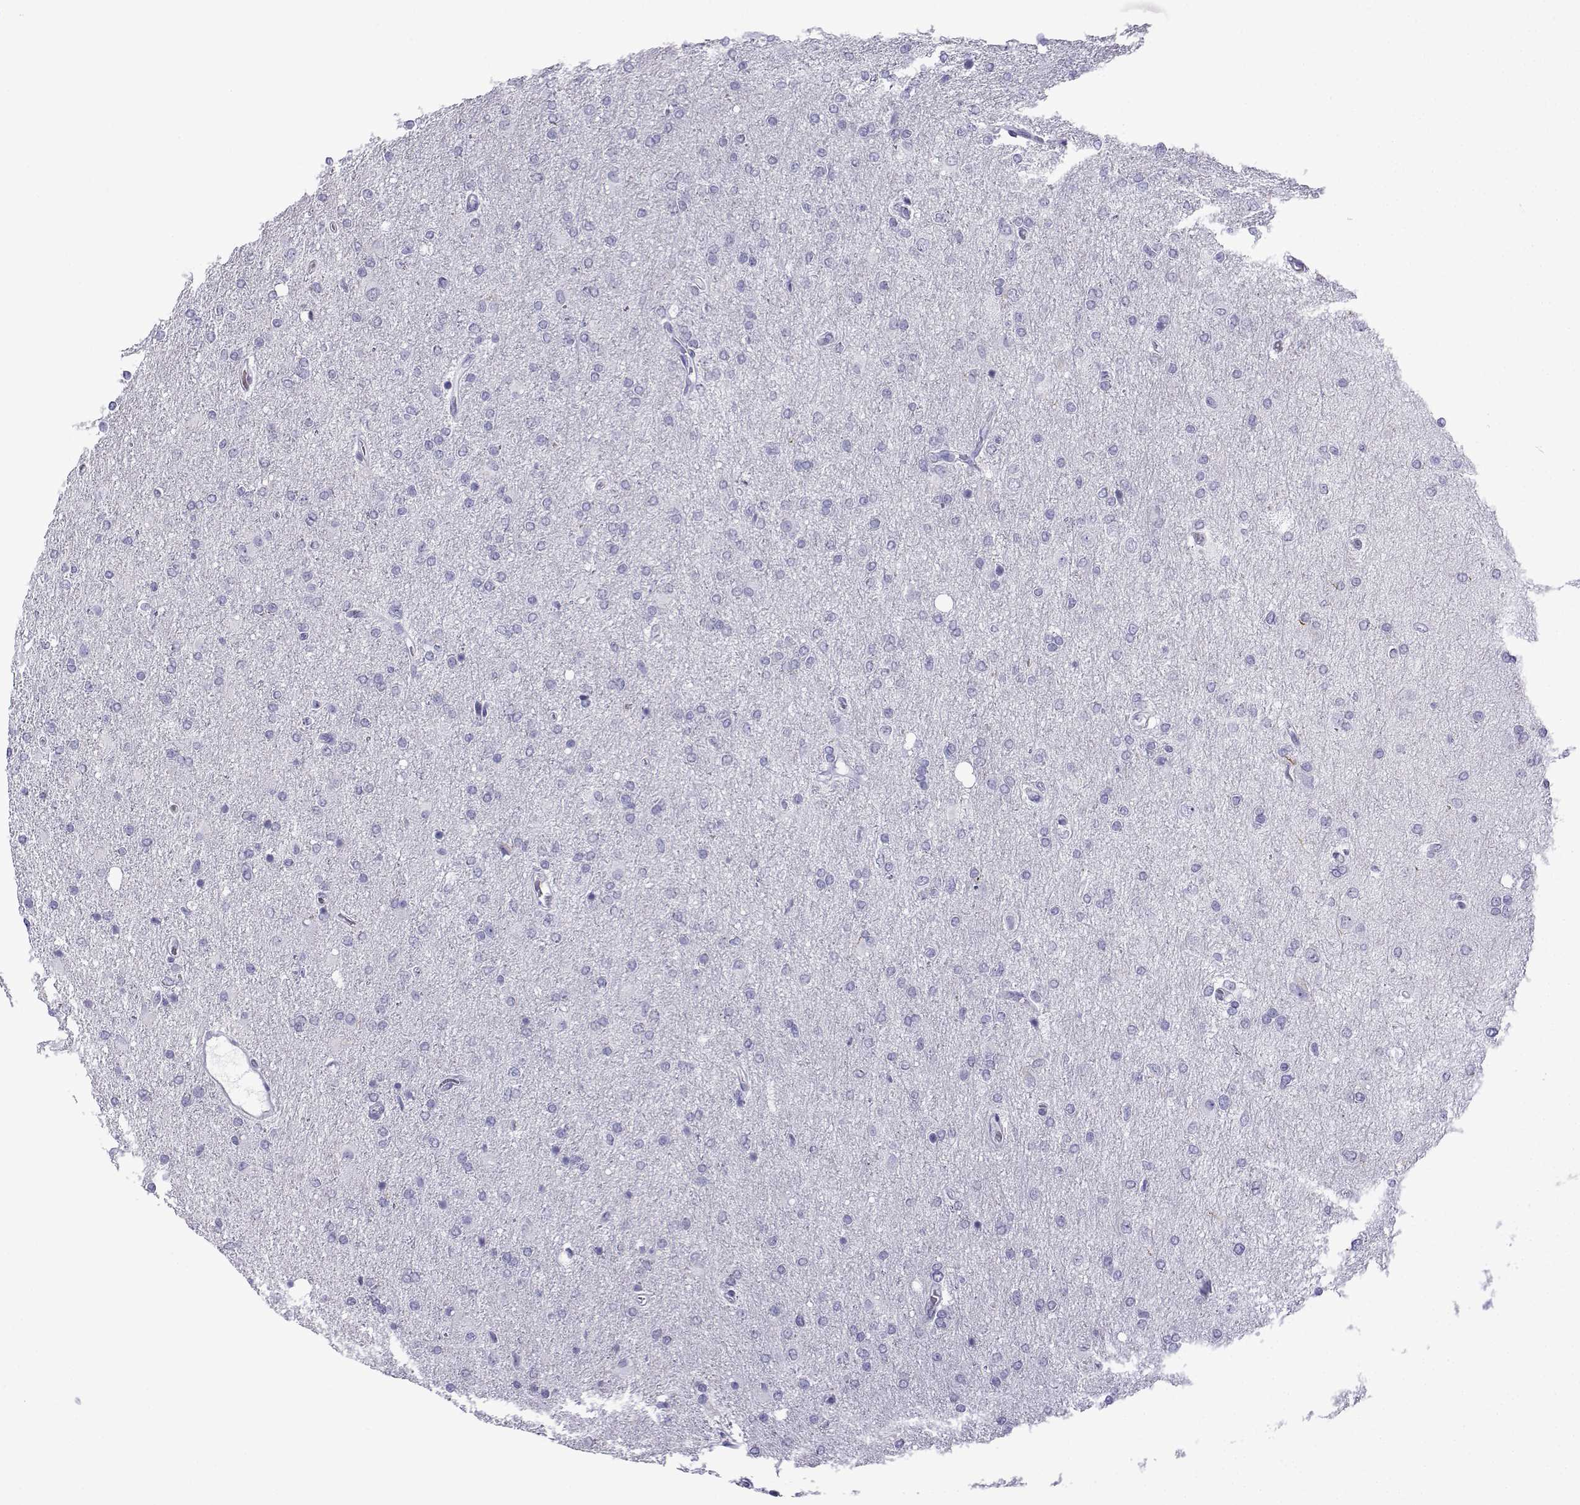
{"staining": {"intensity": "negative", "quantity": "none", "location": "none"}, "tissue": "glioma", "cell_type": "Tumor cells", "image_type": "cancer", "snomed": [{"axis": "morphology", "description": "Glioma, malignant, High grade"}, {"axis": "topography", "description": "Cerebral cortex"}], "caption": "Tumor cells show no significant expression in malignant high-grade glioma.", "gene": "TRIM46", "patient": {"sex": "male", "age": 70}}